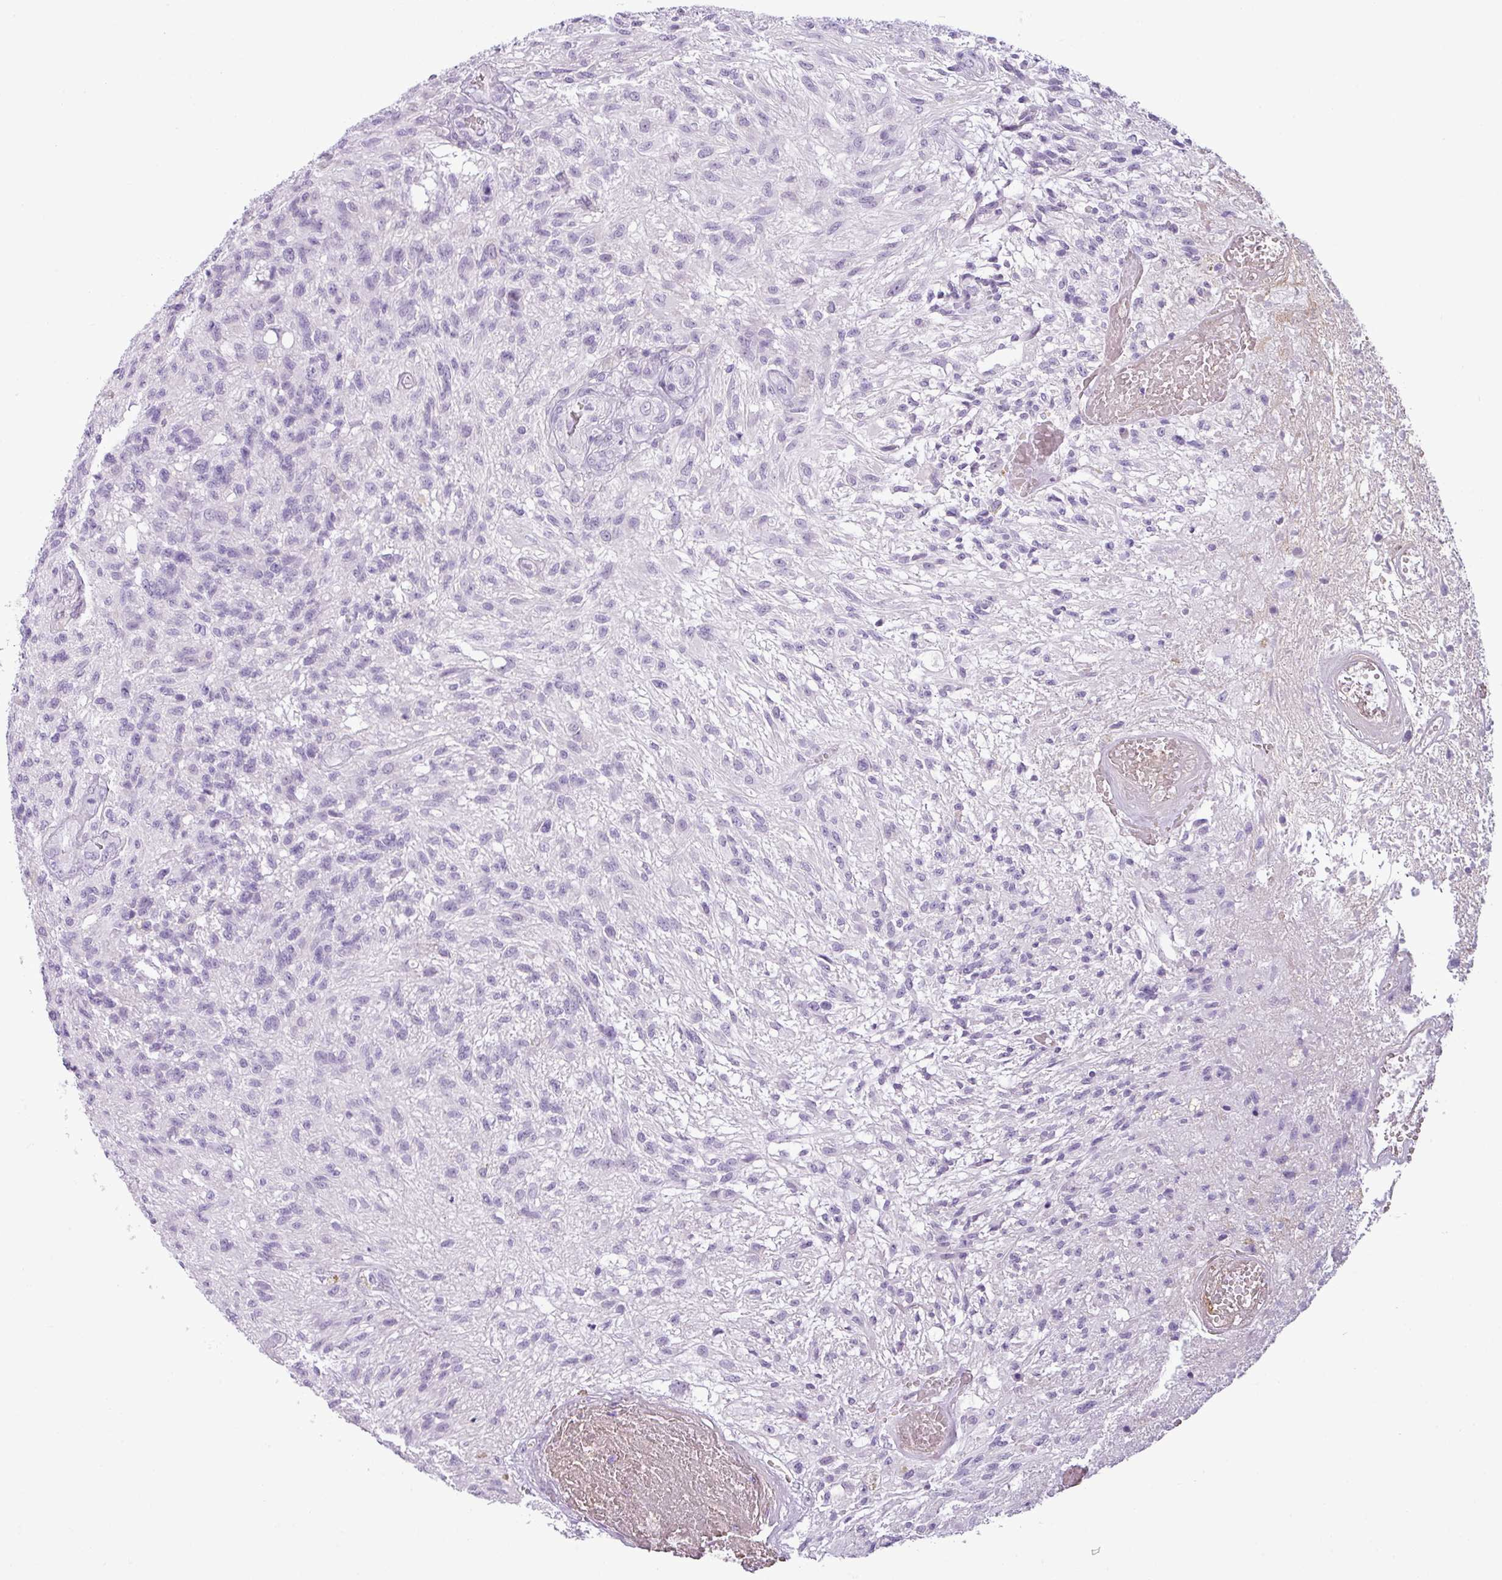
{"staining": {"intensity": "negative", "quantity": "none", "location": "none"}, "tissue": "glioma", "cell_type": "Tumor cells", "image_type": "cancer", "snomed": [{"axis": "morphology", "description": "Glioma, malignant, High grade"}, {"axis": "topography", "description": "Brain"}], "caption": "Immunohistochemistry (IHC) micrograph of neoplastic tissue: high-grade glioma (malignant) stained with DAB displays no significant protein positivity in tumor cells.", "gene": "CDH16", "patient": {"sex": "male", "age": 56}}